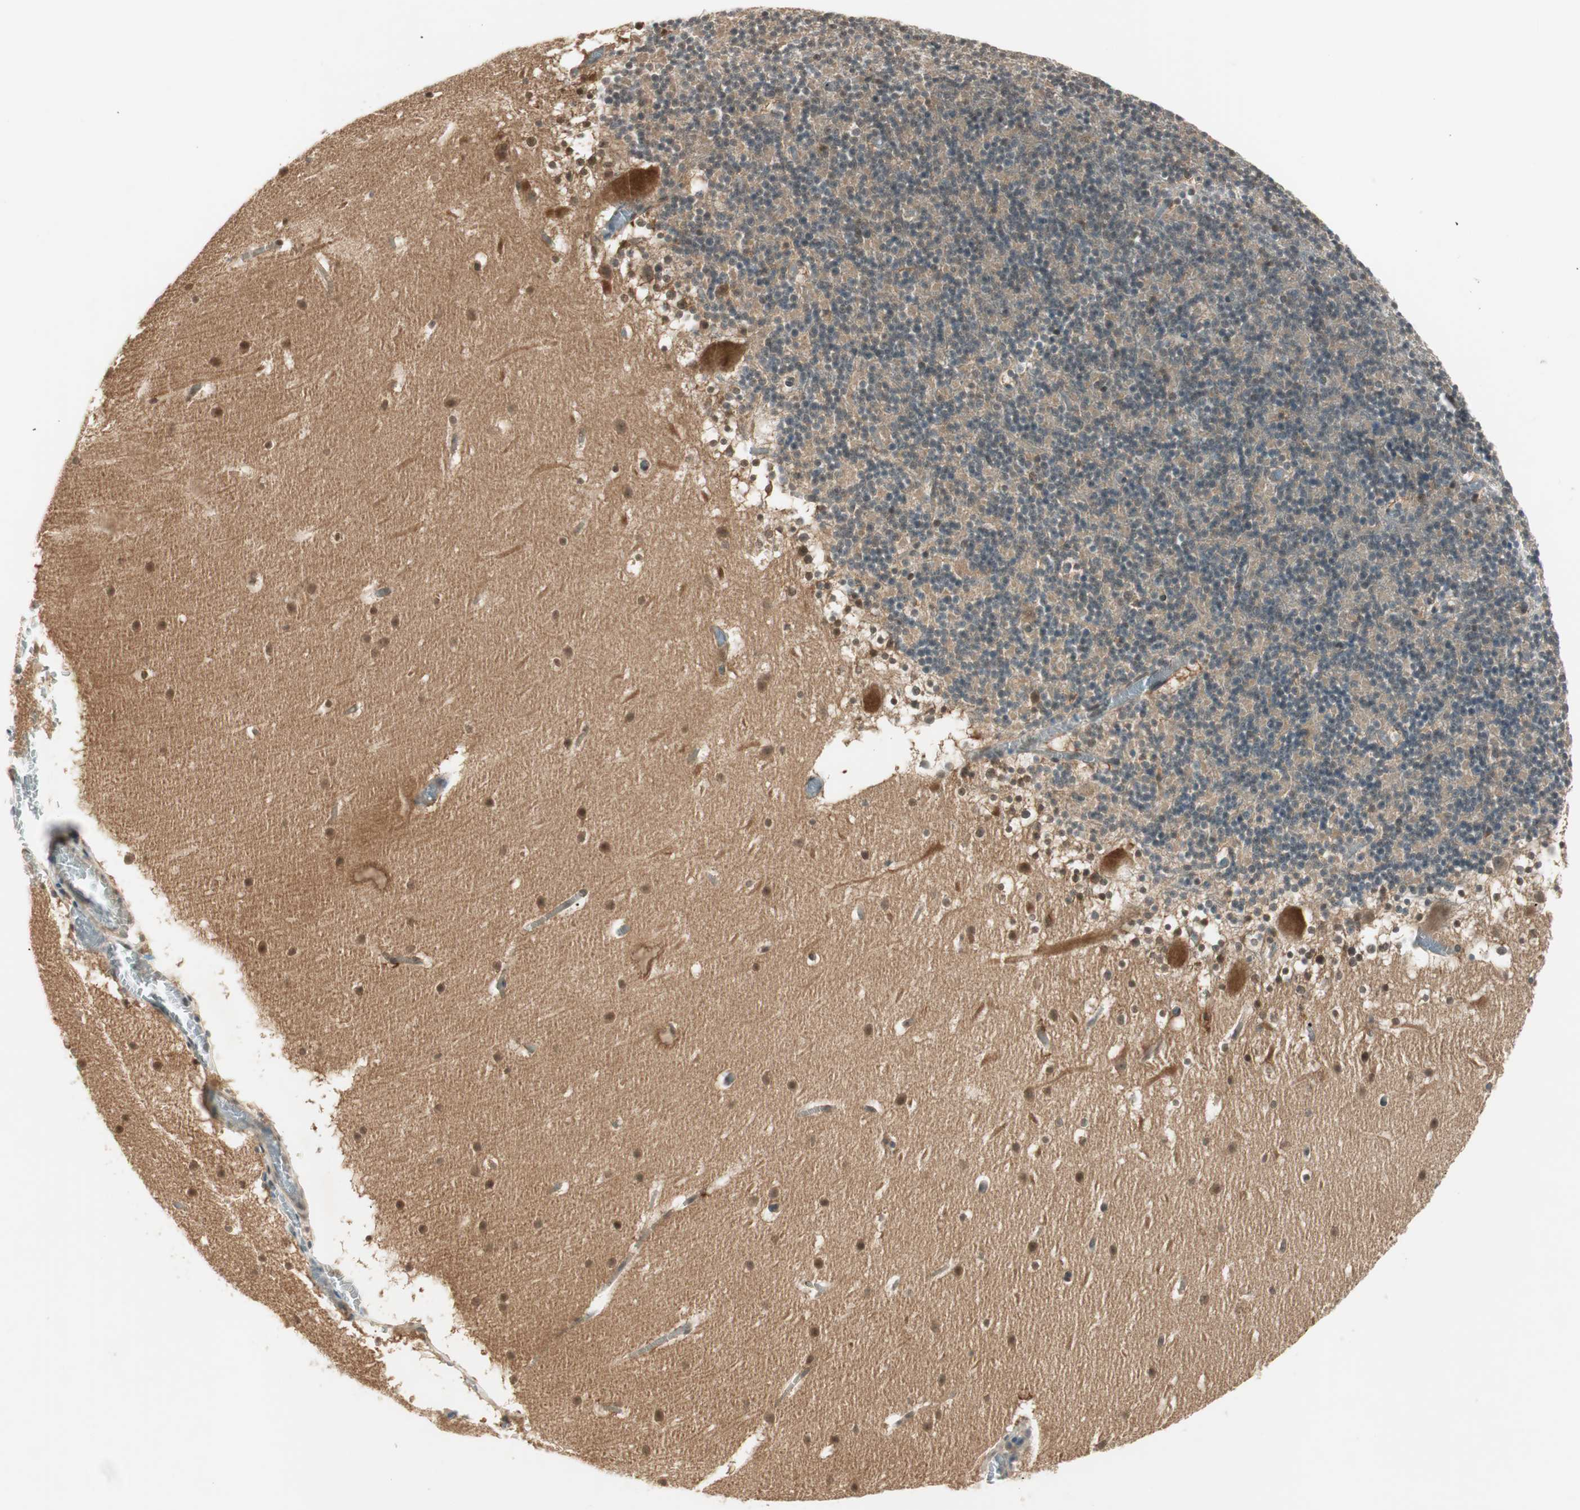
{"staining": {"intensity": "weak", "quantity": "25%-75%", "location": "cytoplasmic/membranous"}, "tissue": "cerebellum", "cell_type": "Cells in granular layer", "image_type": "normal", "snomed": [{"axis": "morphology", "description": "Normal tissue, NOS"}, {"axis": "topography", "description": "Cerebellum"}], "caption": "Protein expression analysis of normal cerebellum shows weak cytoplasmic/membranous positivity in about 25%-75% of cells in granular layer.", "gene": "IPO5", "patient": {"sex": "male", "age": 45}}